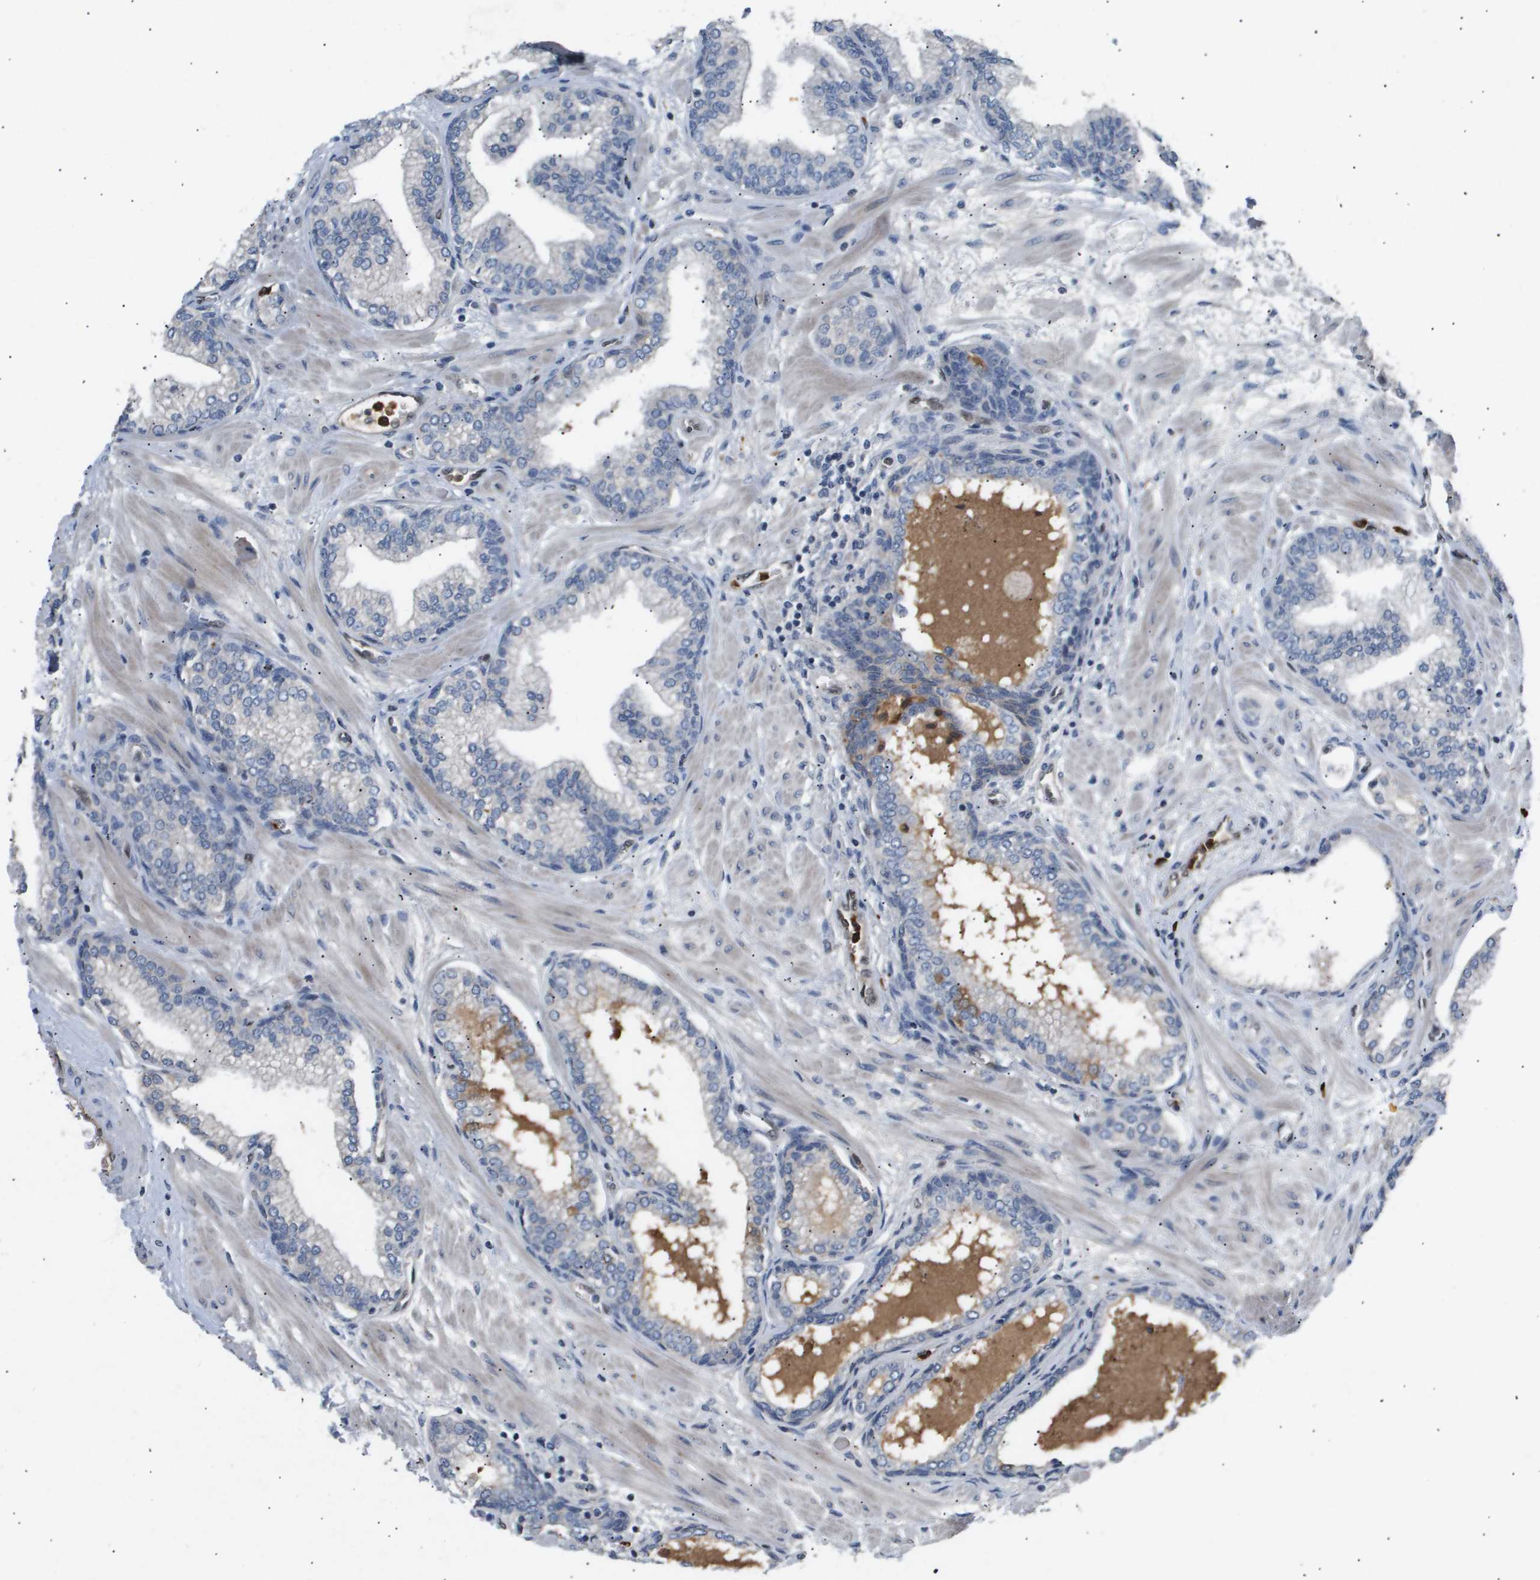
{"staining": {"intensity": "negative", "quantity": "none", "location": "none"}, "tissue": "prostate", "cell_type": "Glandular cells", "image_type": "normal", "snomed": [{"axis": "morphology", "description": "Normal tissue, NOS"}, {"axis": "morphology", "description": "Urothelial carcinoma, Low grade"}, {"axis": "topography", "description": "Urinary bladder"}, {"axis": "topography", "description": "Prostate"}], "caption": "High magnification brightfield microscopy of normal prostate stained with DAB (3,3'-diaminobenzidine) (brown) and counterstained with hematoxylin (blue): glandular cells show no significant staining.", "gene": "ERG", "patient": {"sex": "male", "age": 60}}